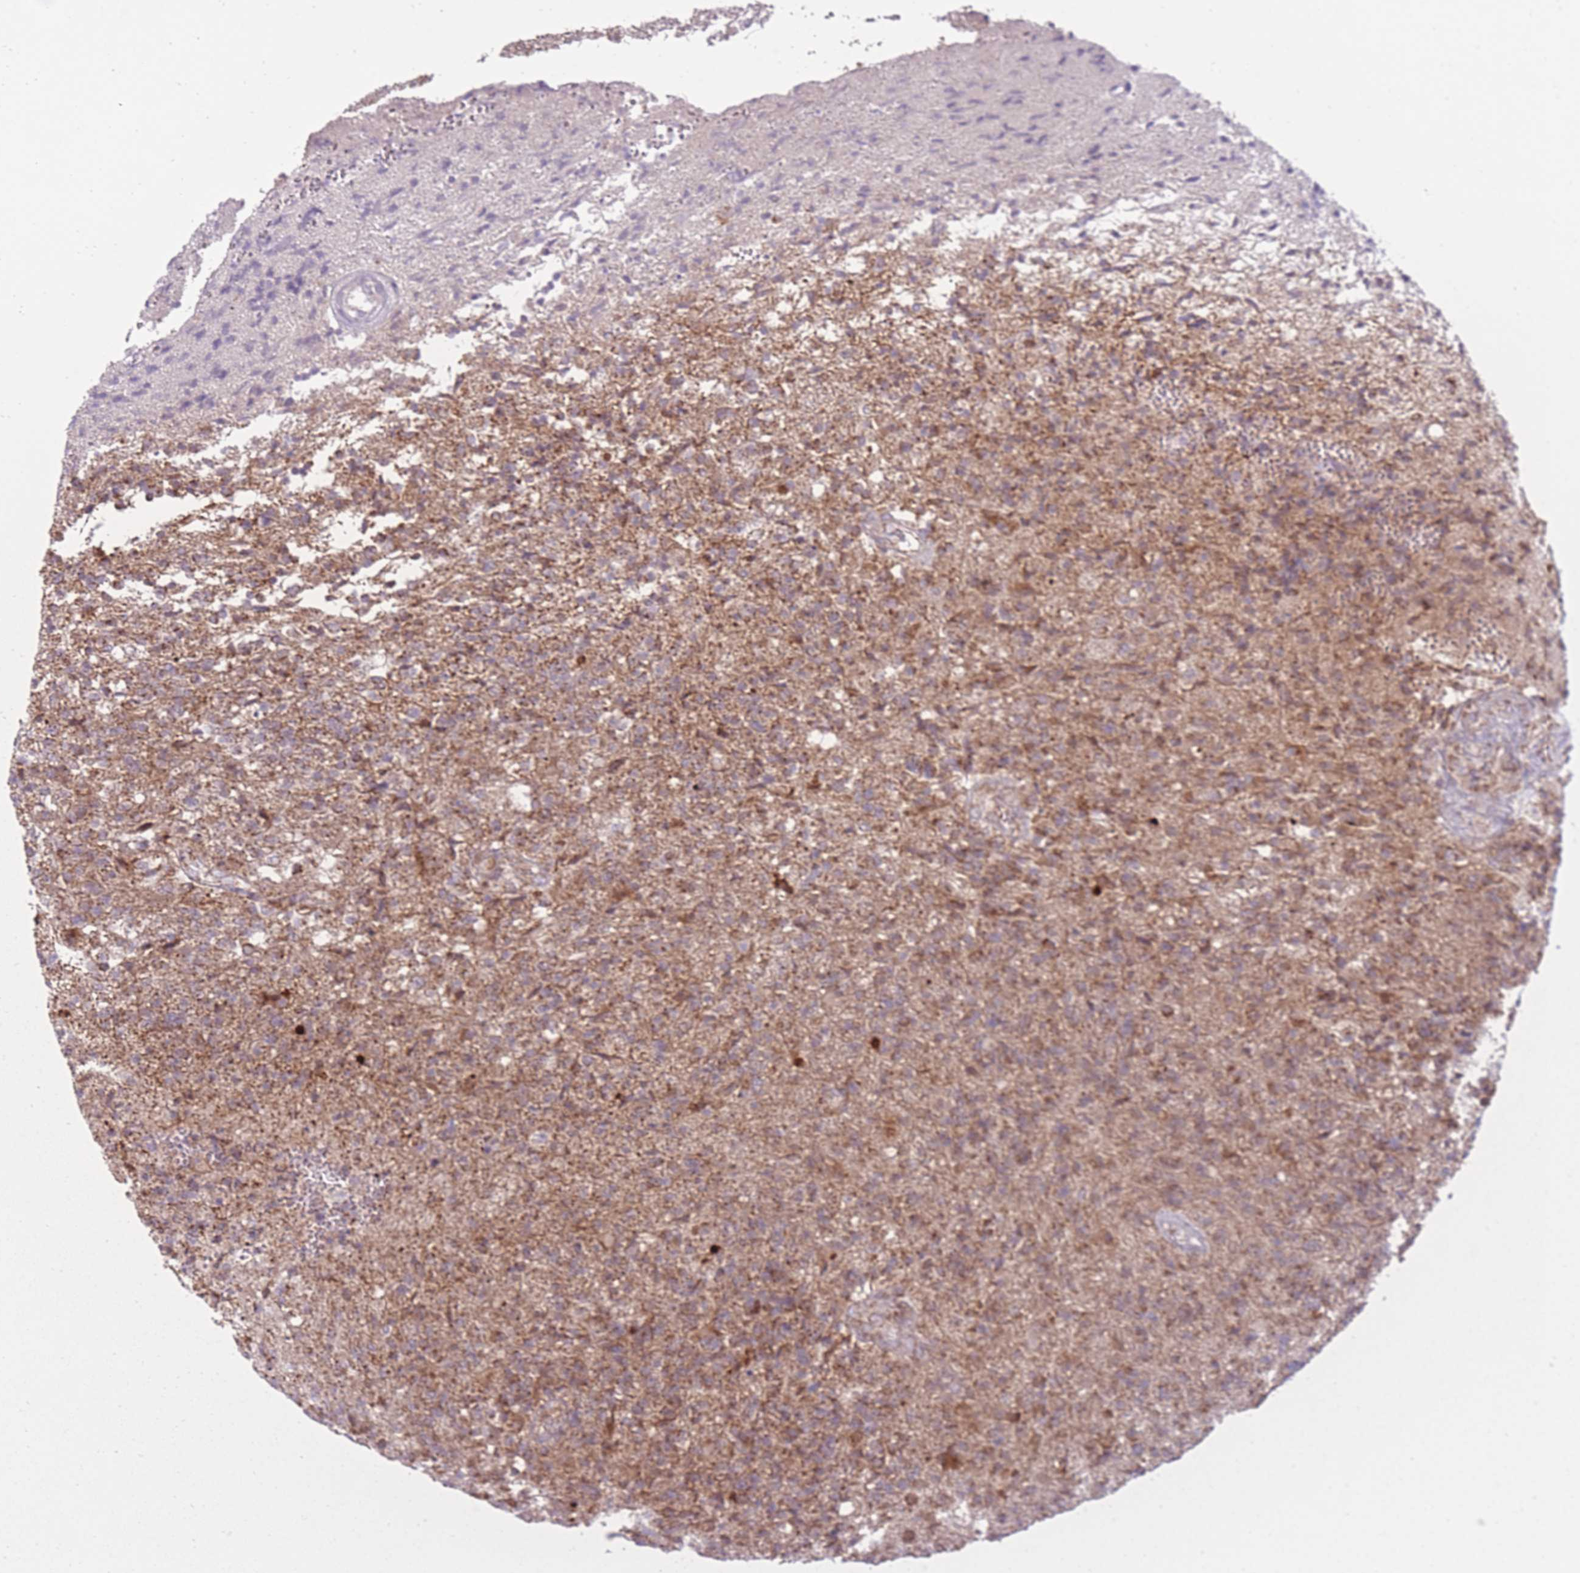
{"staining": {"intensity": "weak", "quantity": "25%-75%", "location": "cytoplasmic/membranous"}, "tissue": "glioma", "cell_type": "Tumor cells", "image_type": "cancer", "snomed": [{"axis": "morphology", "description": "Glioma, malignant, High grade"}, {"axis": "topography", "description": "Brain"}], "caption": "Weak cytoplasmic/membranous protein positivity is identified in approximately 25%-75% of tumor cells in malignant glioma (high-grade).", "gene": "LIN7C", "patient": {"sex": "male", "age": 56}}